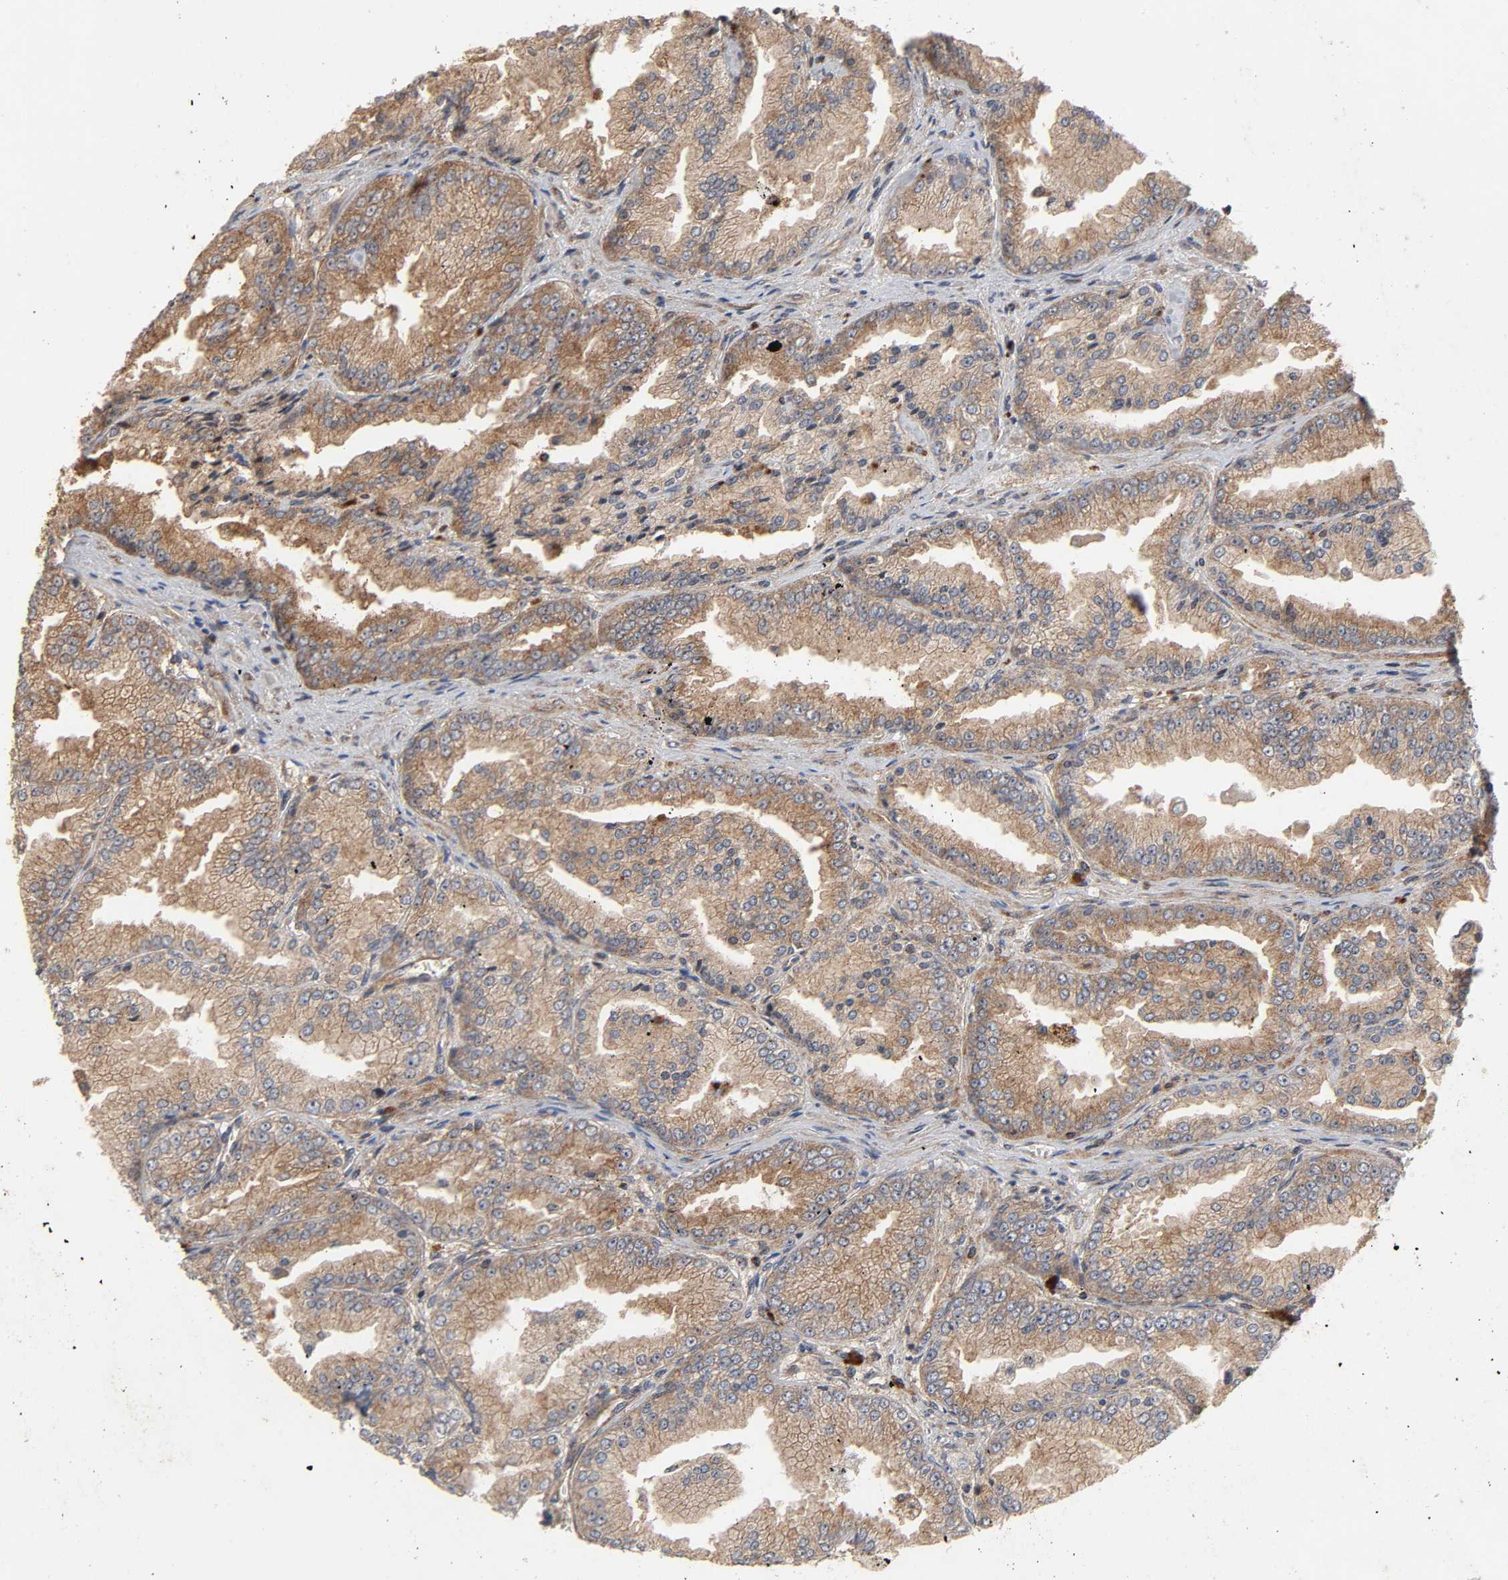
{"staining": {"intensity": "moderate", "quantity": ">75%", "location": "cytoplasmic/membranous"}, "tissue": "prostate cancer", "cell_type": "Tumor cells", "image_type": "cancer", "snomed": [{"axis": "morphology", "description": "Adenocarcinoma, High grade"}, {"axis": "topography", "description": "Prostate"}], "caption": "This photomicrograph displays high-grade adenocarcinoma (prostate) stained with immunohistochemistry (IHC) to label a protein in brown. The cytoplasmic/membranous of tumor cells show moderate positivity for the protein. Nuclei are counter-stained blue.", "gene": "IKBKB", "patient": {"sex": "male", "age": 61}}